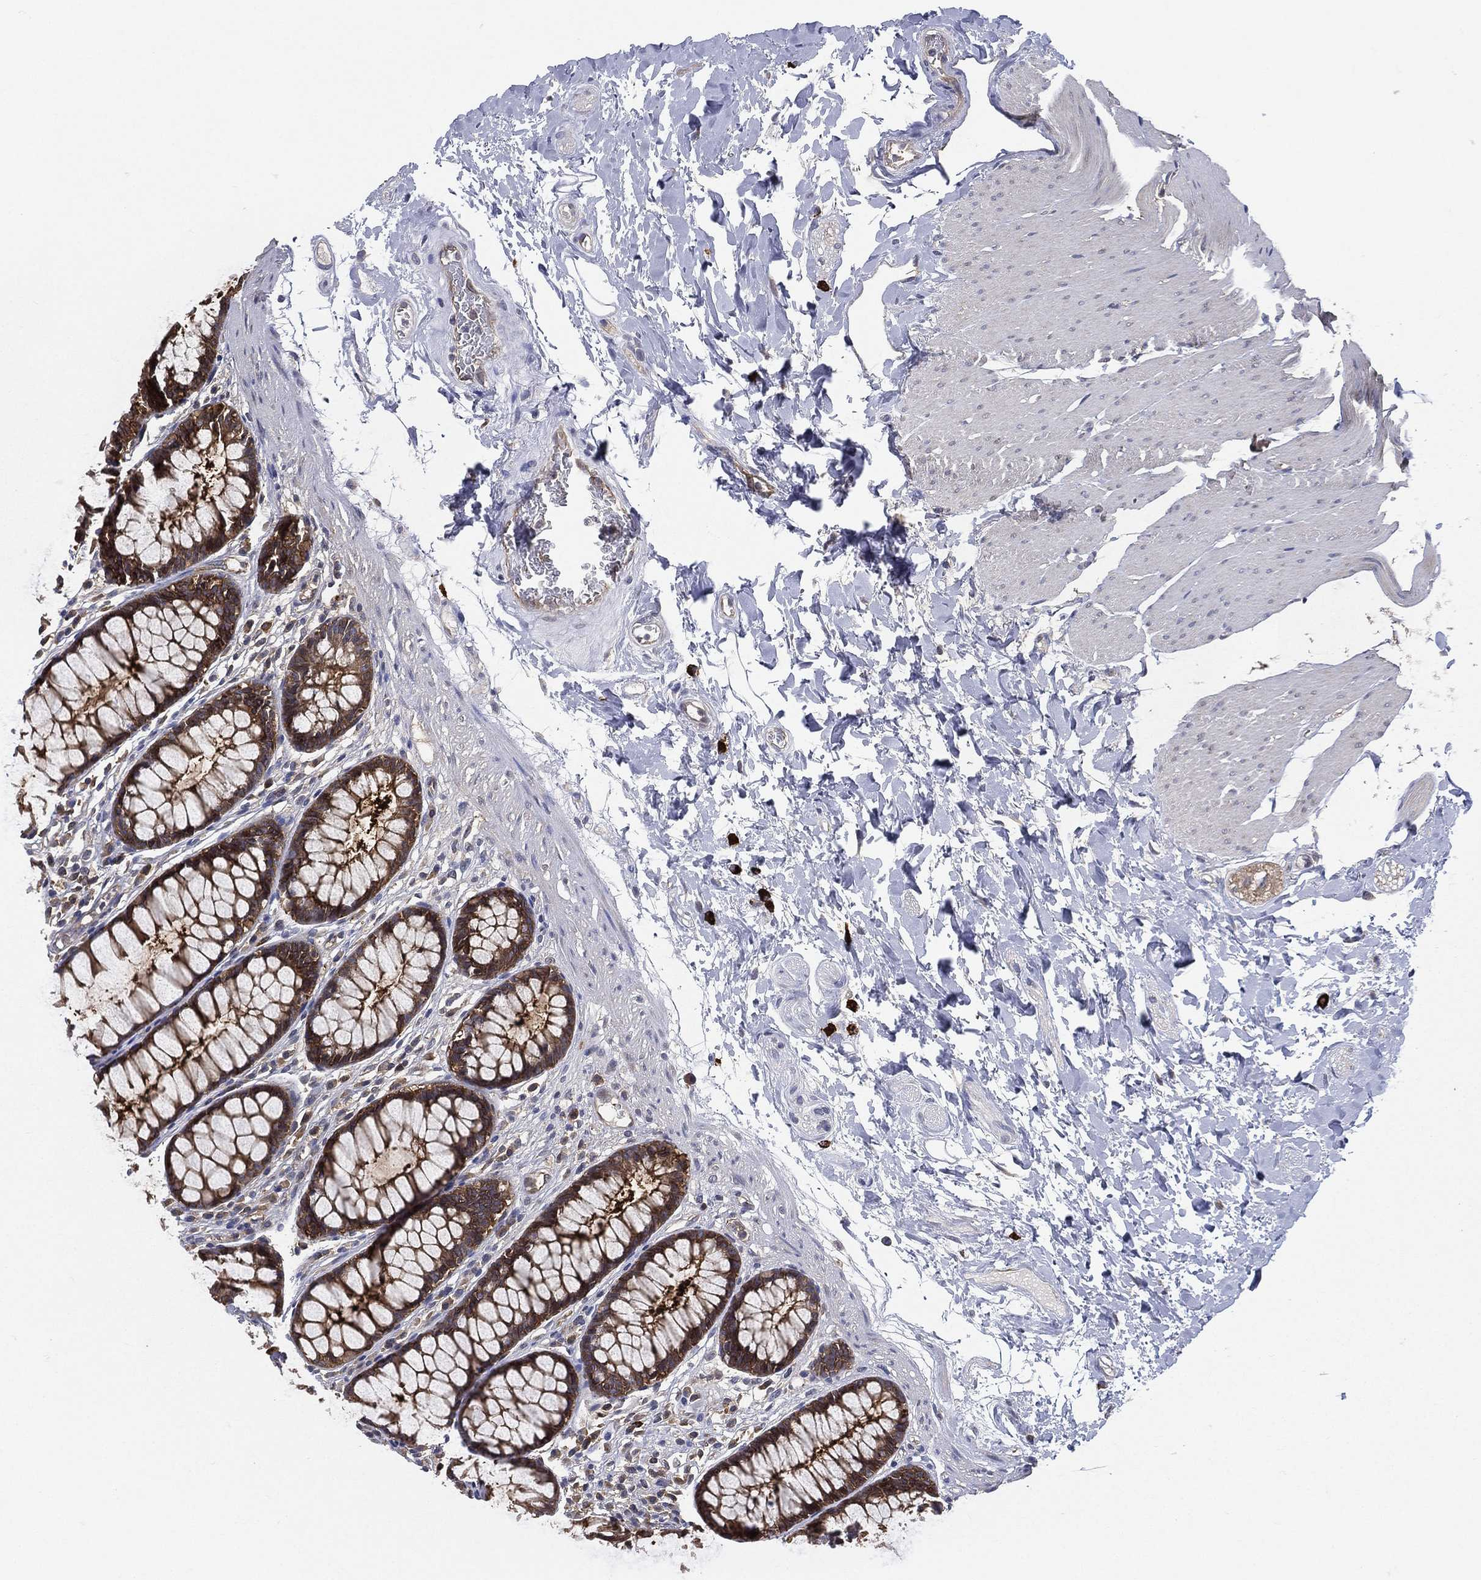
{"staining": {"intensity": "strong", "quantity": ">75%", "location": "cytoplasmic/membranous"}, "tissue": "rectum", "cell_type": "Glandular cells", "image_type": "normal", "snomed": [{"axis": "morphology", "description": "Normal tissue, NOS"}, {"axis": "topography", "description": "Rectum"}], "caption": "Benign rectum demonstrates strong cytoplasmic/membranous expression in about >75% of glandular cells.", "gene": "SMPD3", "patient": {"sex": "male", "age": 72}}